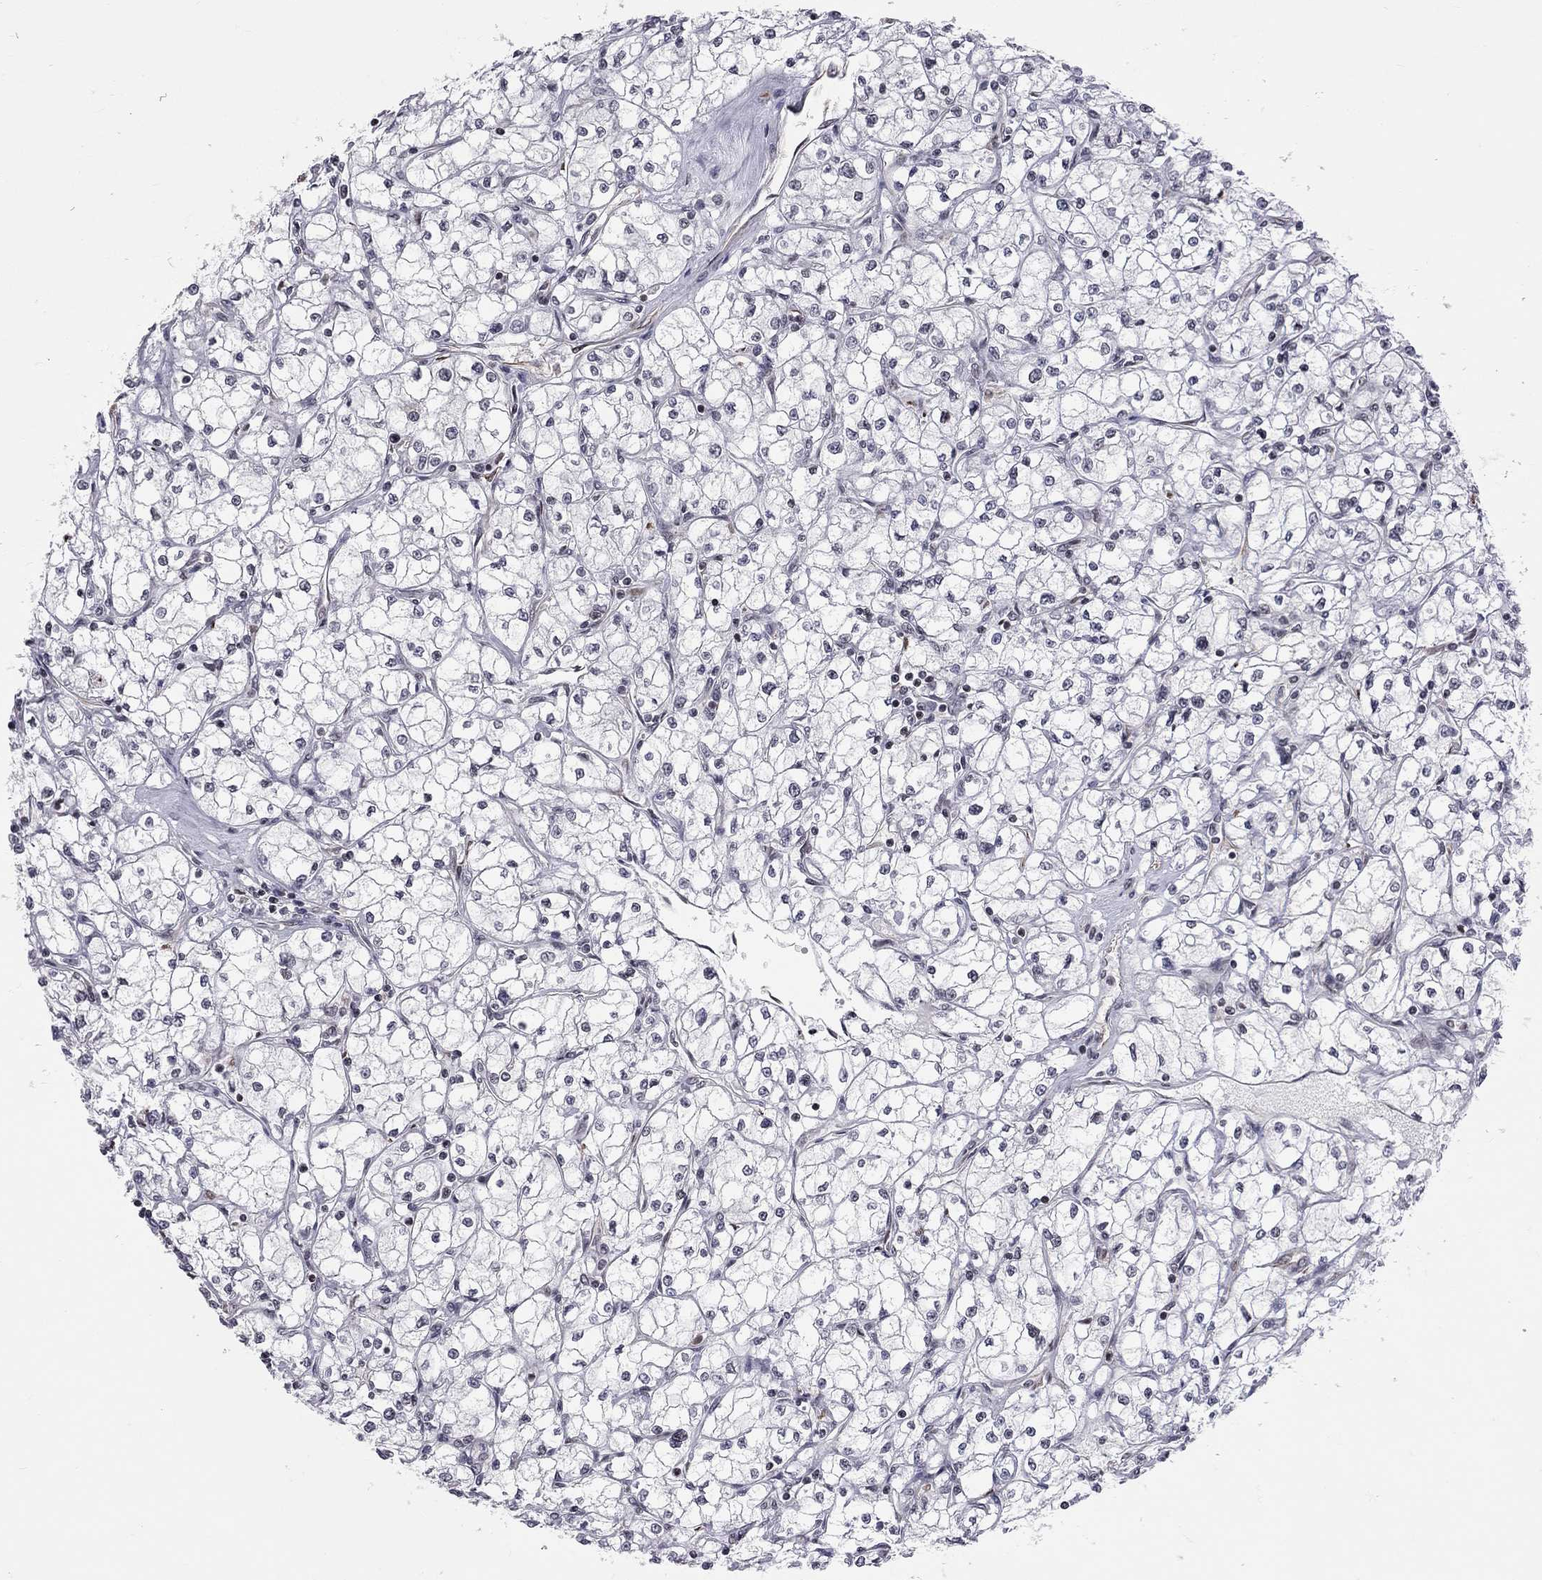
{"staining": {"intensity": "negative", "quantity": "none", "location": "none"}, "tissue": "renal cancer", "cell_type": "Tumor cells", "image_type": "cancer", "snomed": [{"axis": "morphology", "description": "Adenocarcinoma, NOS"}, {"axis": "topography", "description": "Kidney"}], "caption": "Photomicrograph shows no significant protein staining in tumor cells of adenocarcinoma (renal).", "gene": "MTNR1B", "patient": {"sex": "male", "age": 67}}